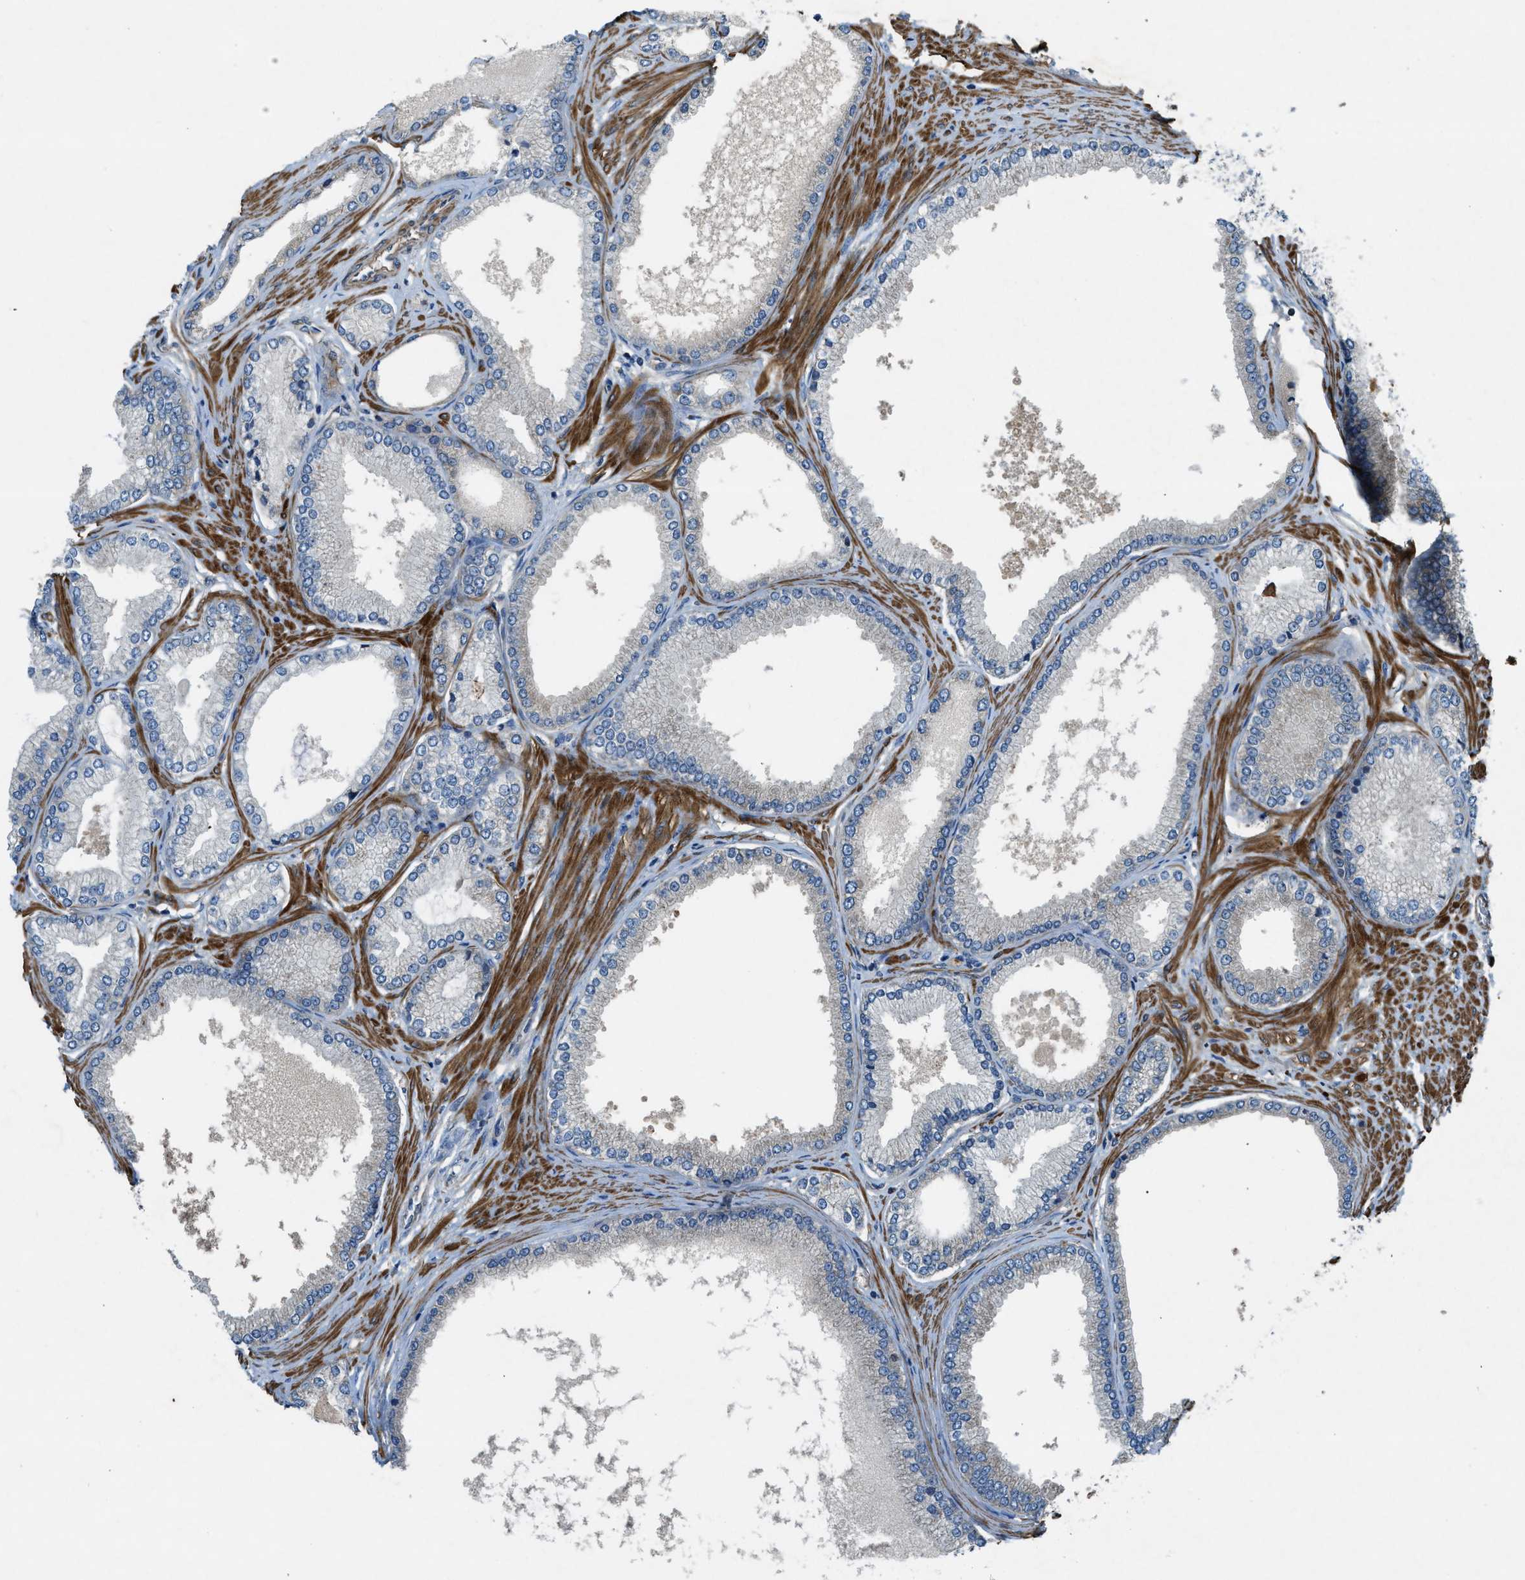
{"staining": {"intensity": "negative", "quantity": "none", "location": "none"}, "tissue": "prostate cancer", "cell_type": "Tumor cells", "image_type": "cancer", "snomed": [{"axis": "morphology", "description": "Adenocarcinoma, High grade"}, {"axis": "topography", "description": "Prostate"}], "caption": "High magnification brightfield microscopy of prostate high-grade adenocarcinoma stained with DAB (brown) and counterstained with hematoxylin (blue): tumor cells show no significant positivity. (Brightfield microscopy of DAB IHC at high magnification).", "gene": "VEZT", "patient": {"sex": "male", "age": 61}}